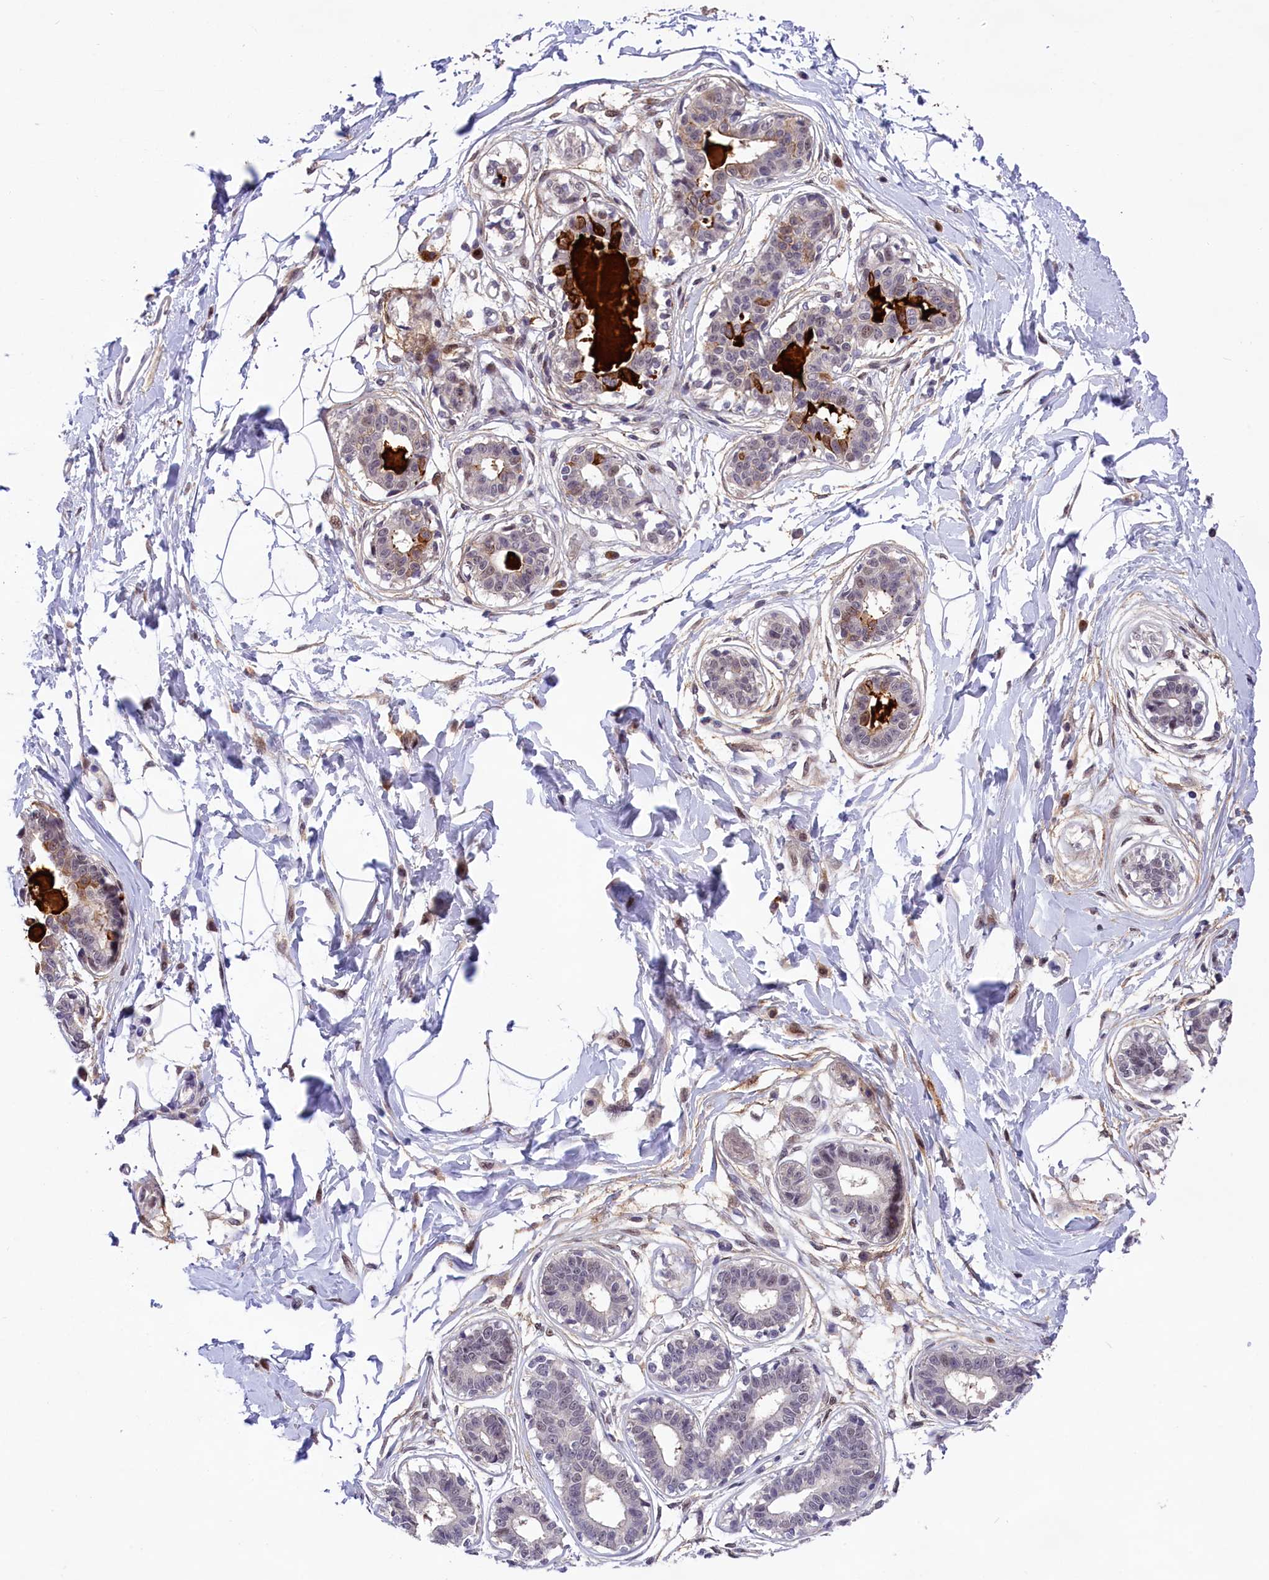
{"staining": {"intensity": "negative", "quantity": "none", "location": "none"}, "tissue": "breast", "cell_type": "Adipocytes", "image_type": "normal", "snomed": [{"axis": "morphology", "description": "Normal tissue, NOS"}, {"axis": "topography", "description": "Breast"}], "caption": "High power microscopy histopathology image of an immunohistochemistry (IHC) photomicrograph of normal breast, revealing no significant staining in adipocytes. The staining is performed using DAB (3,3'-diaminobenzidine) brown chromogen with nuclei counter-stained in using hematoxylin.", "gene": "FBXO45", "patient": {"sex": "female", "age": 45}}